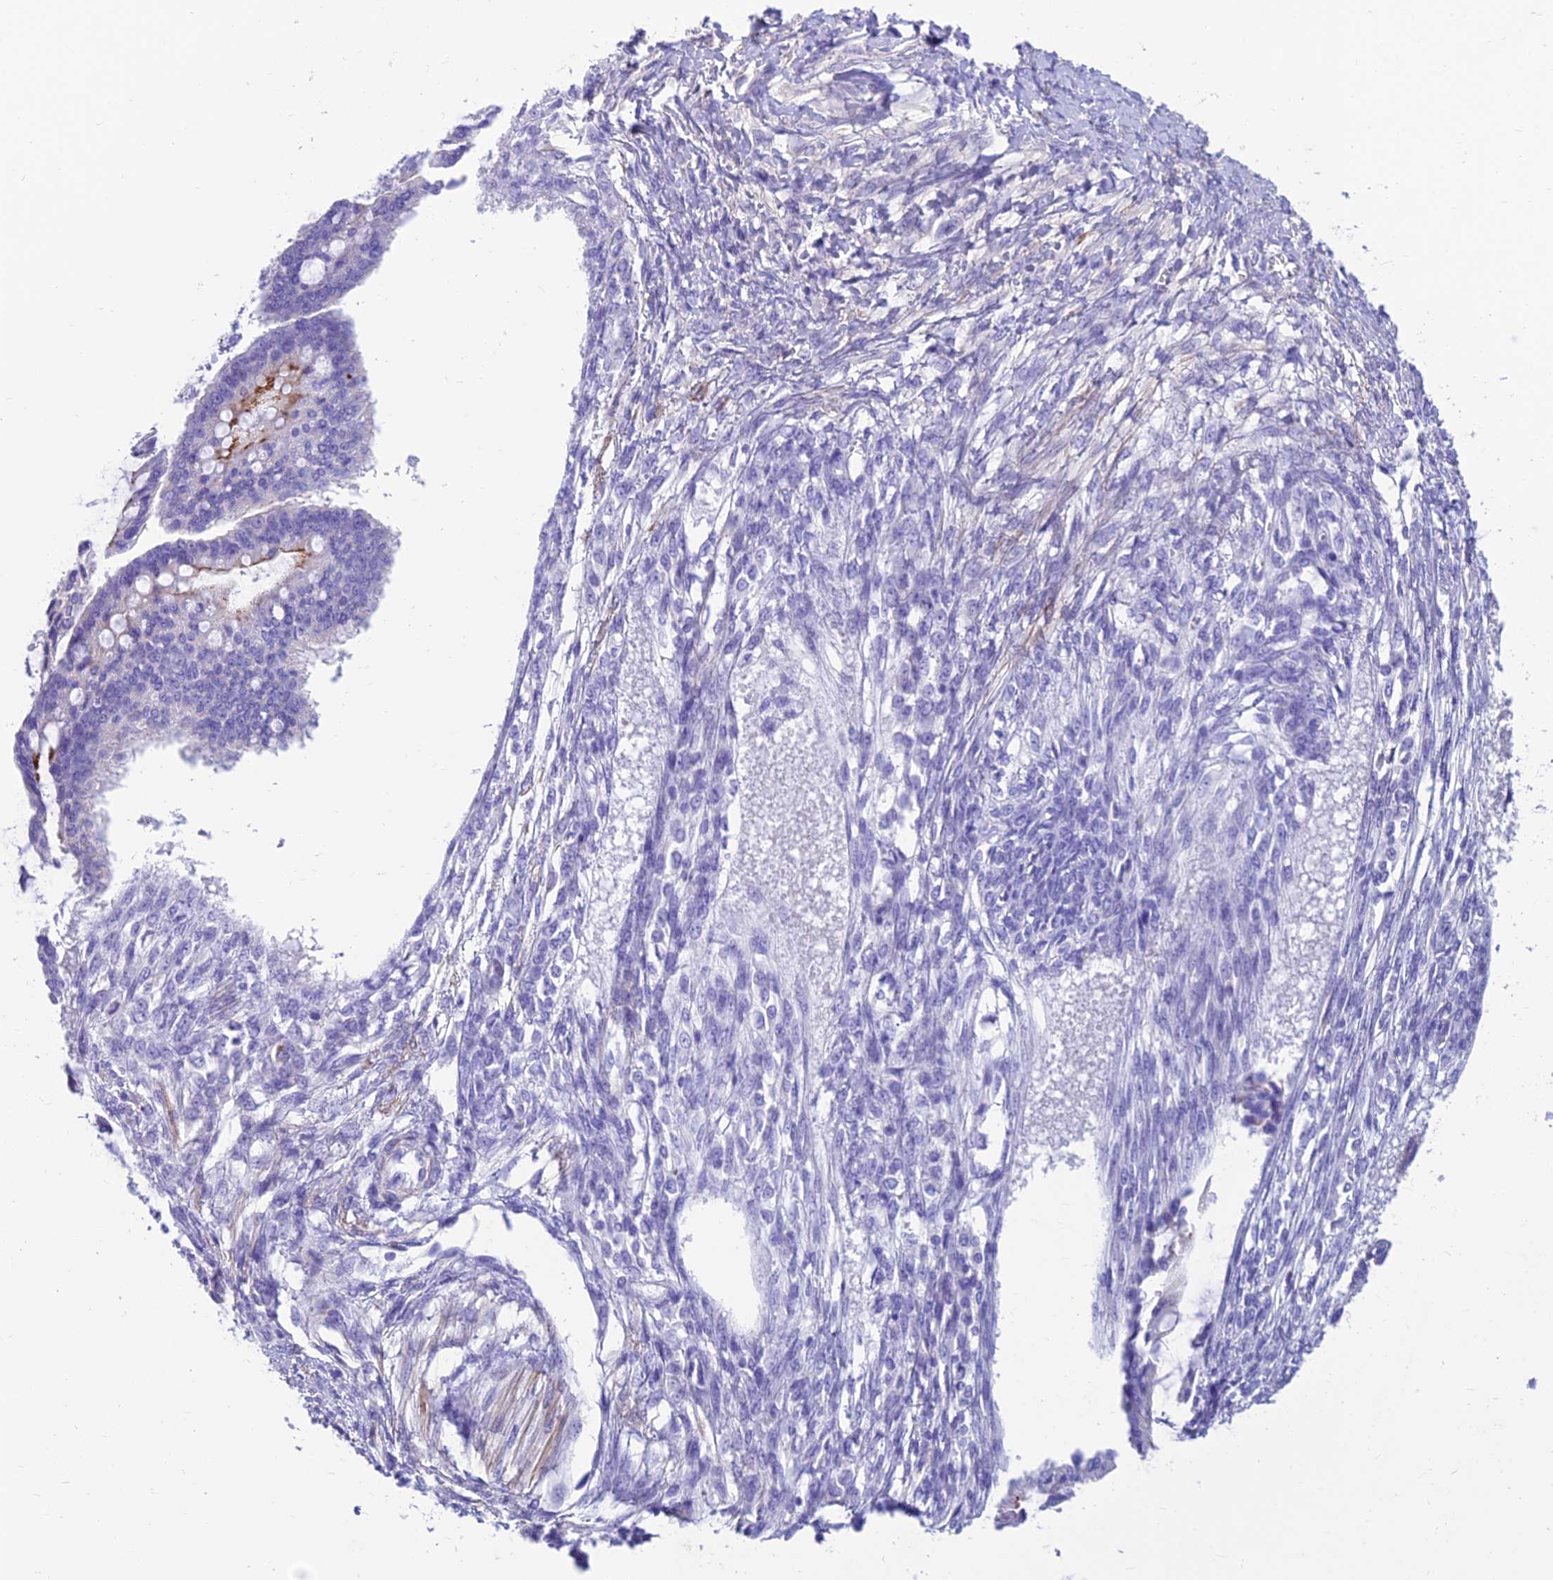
{"staining": {"intensity": "moderate", "quantity": "<25%", "location": "cytoplasmic/membranous"}, "tissue": "ovarian cancer", "cell_type": "Tumor cells", "image_type": "cancer", "snomed": [{"axis": "morphology", "description": "Cystadenocarcinoma, mucinous, NOS"}, {"axis": "topography", "description": "Ovary"}], "caption": "This is an image of immunohistochemistry staining of ovarian mucinous cystadenocarcinoma, which shows moderate staining in the cytoplasmic/membranous of tumor cells.", "gene": "GNG11", "patient": {"sex": "female", "age": 73}}